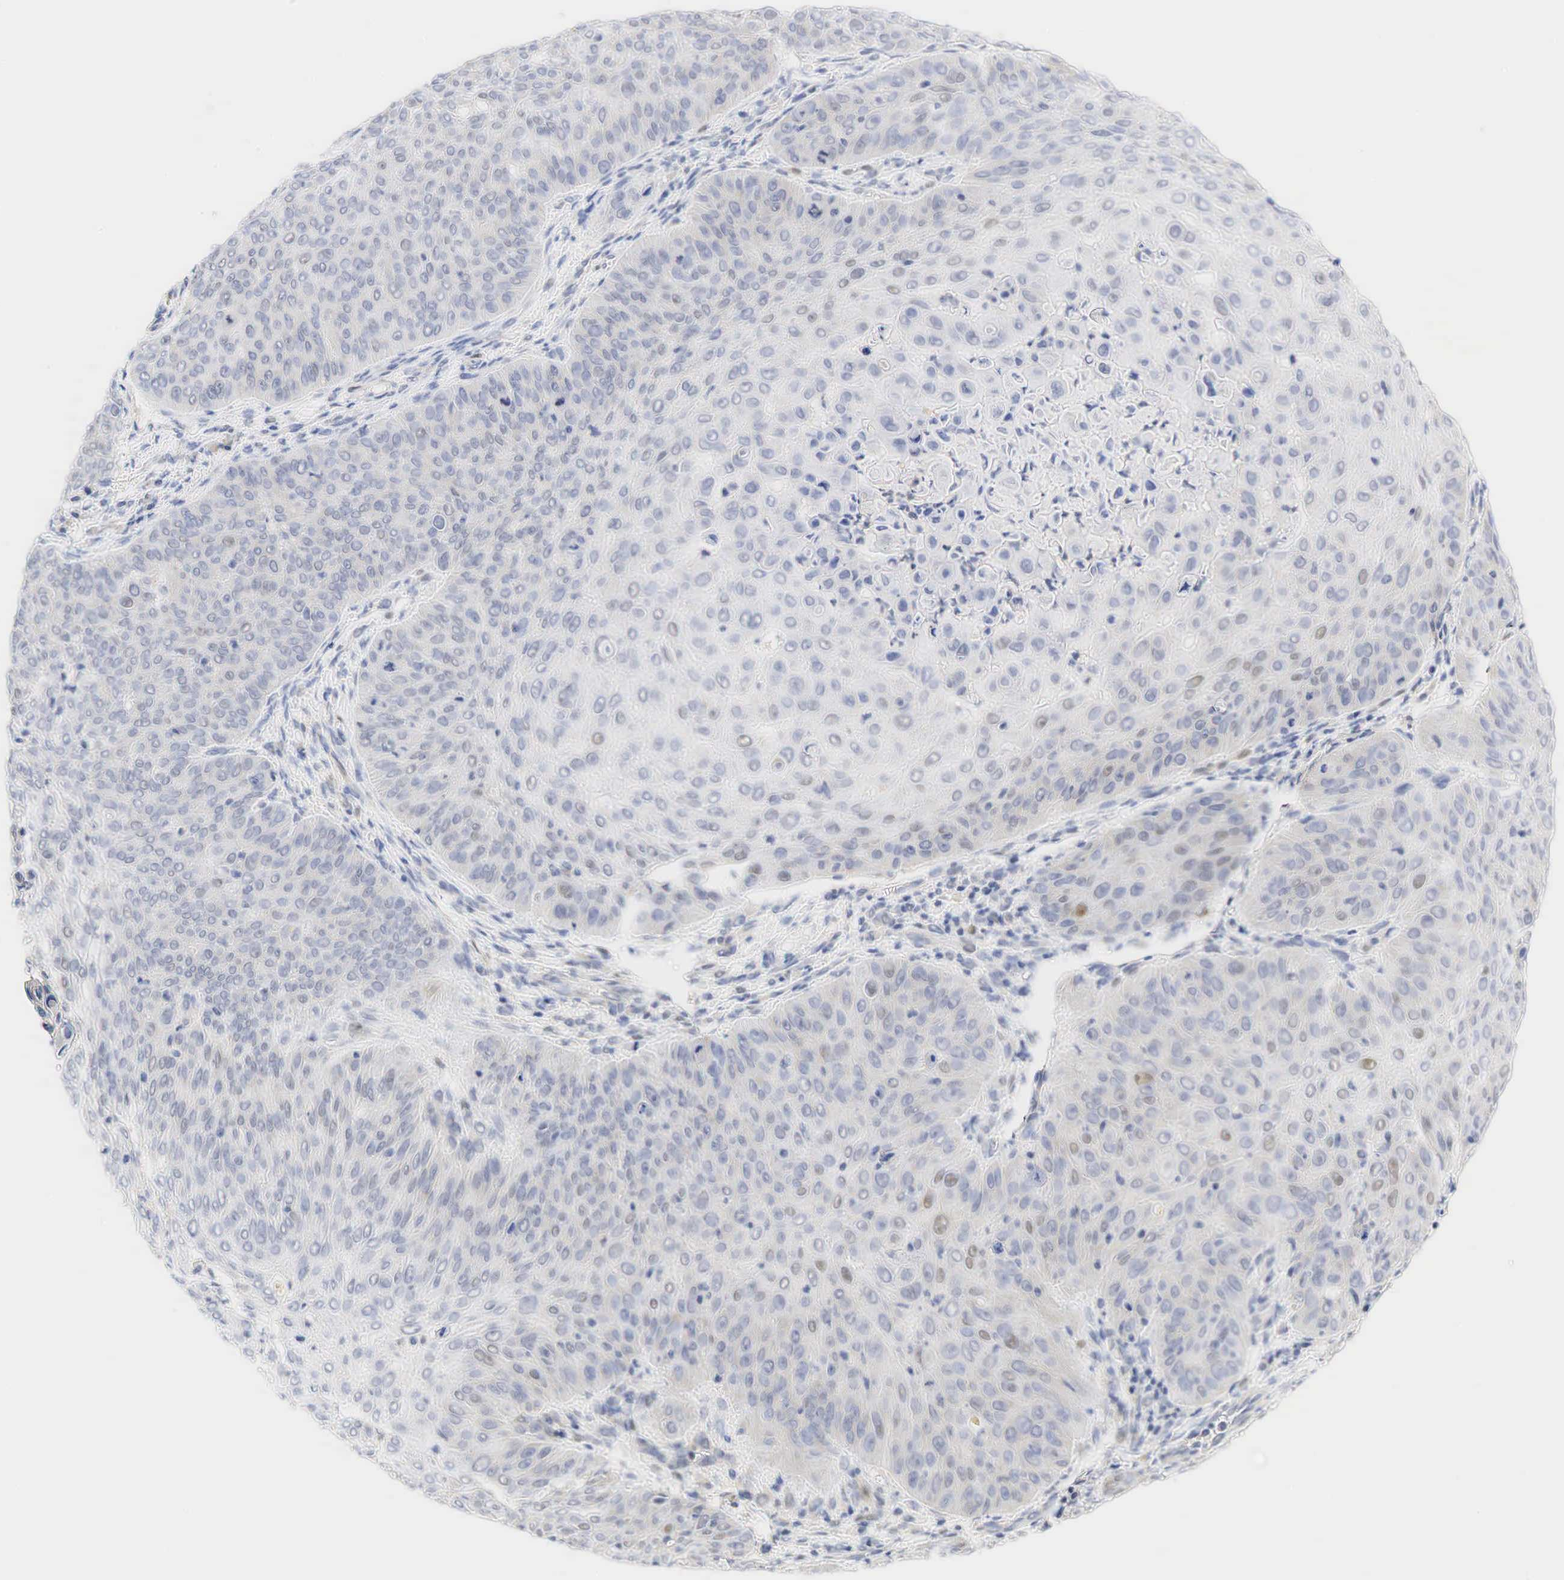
{"staining": {"intensity": "weak", "quantity": "<25%", "location": "nuclear"}, "tissue": "skin cancer", "cell_type": "Tumor cells", "image_type": "cancer", "snomed": [{"axis": "morphology", "description": "Squamous cell carcinoma, NOS"}, {"axis": "topography", "description": "Skin"}], "caption": "IHC photomicrograph of neoplastic tissue: skin squamous cell carcinoma stained with DAB (3,3'-diaminobenzidine) shows no significant protein staining in tumor cells.", "gene": "CCND1", "patient": {"sex": "male", "age": 82}}